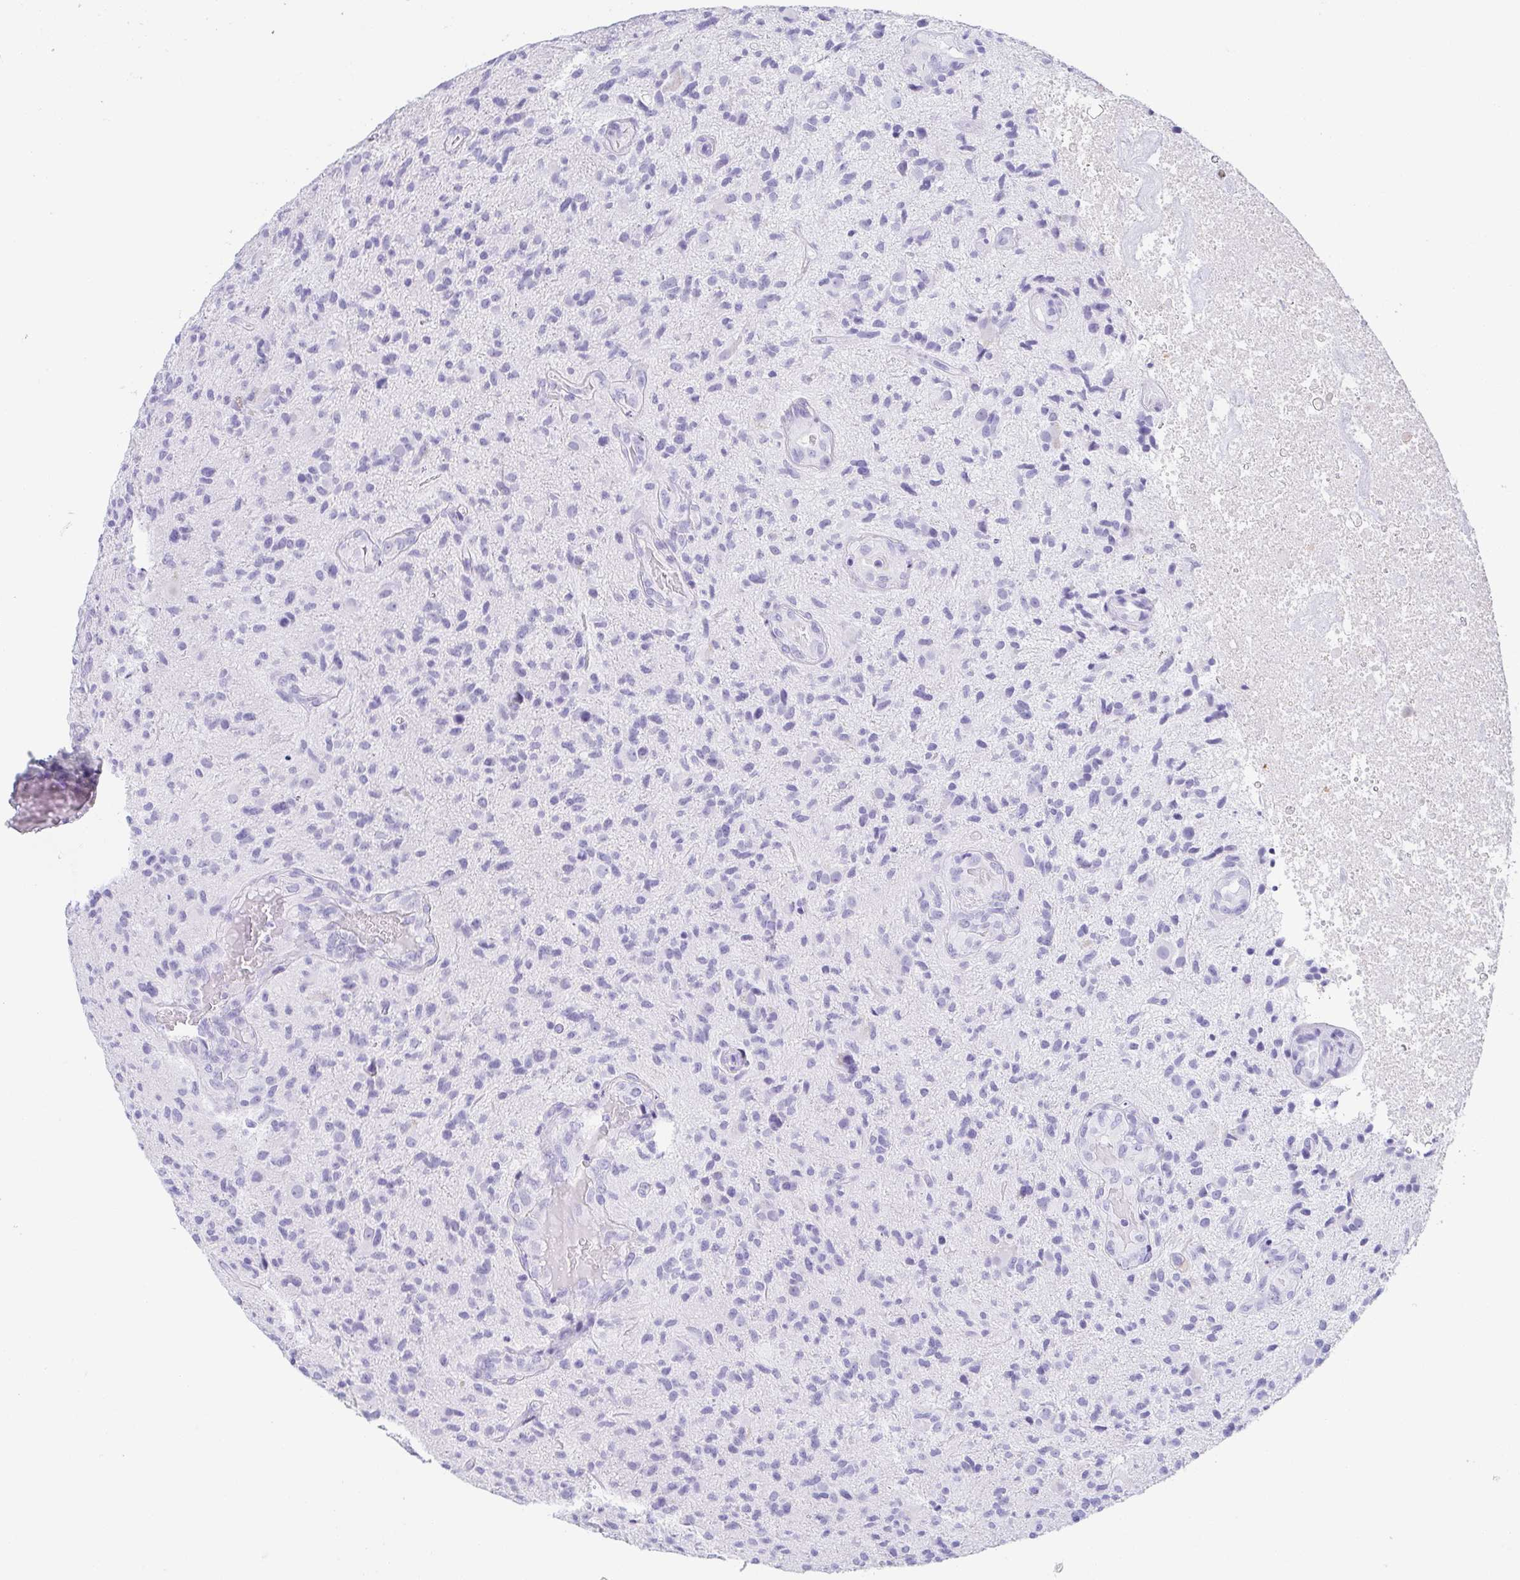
{"staining": {"intensity": "negative", "quantity": "none", "location": "none"}, "tissue": "glioma", "cell_type": "Tumor cells", "image_type": "cancer", "snomed": [{"axis": "morphology", "description": "Glioma, malignant, High grade"}, {"axis": "topography", "description": "Brain"}], "caption": "The immunohistochemistry (IHC) histopathology image has no significant positivity in tumor cells of glioma tissue.", "gene": "ZG16B", "patient": {"sex": "male", "age": 55}}